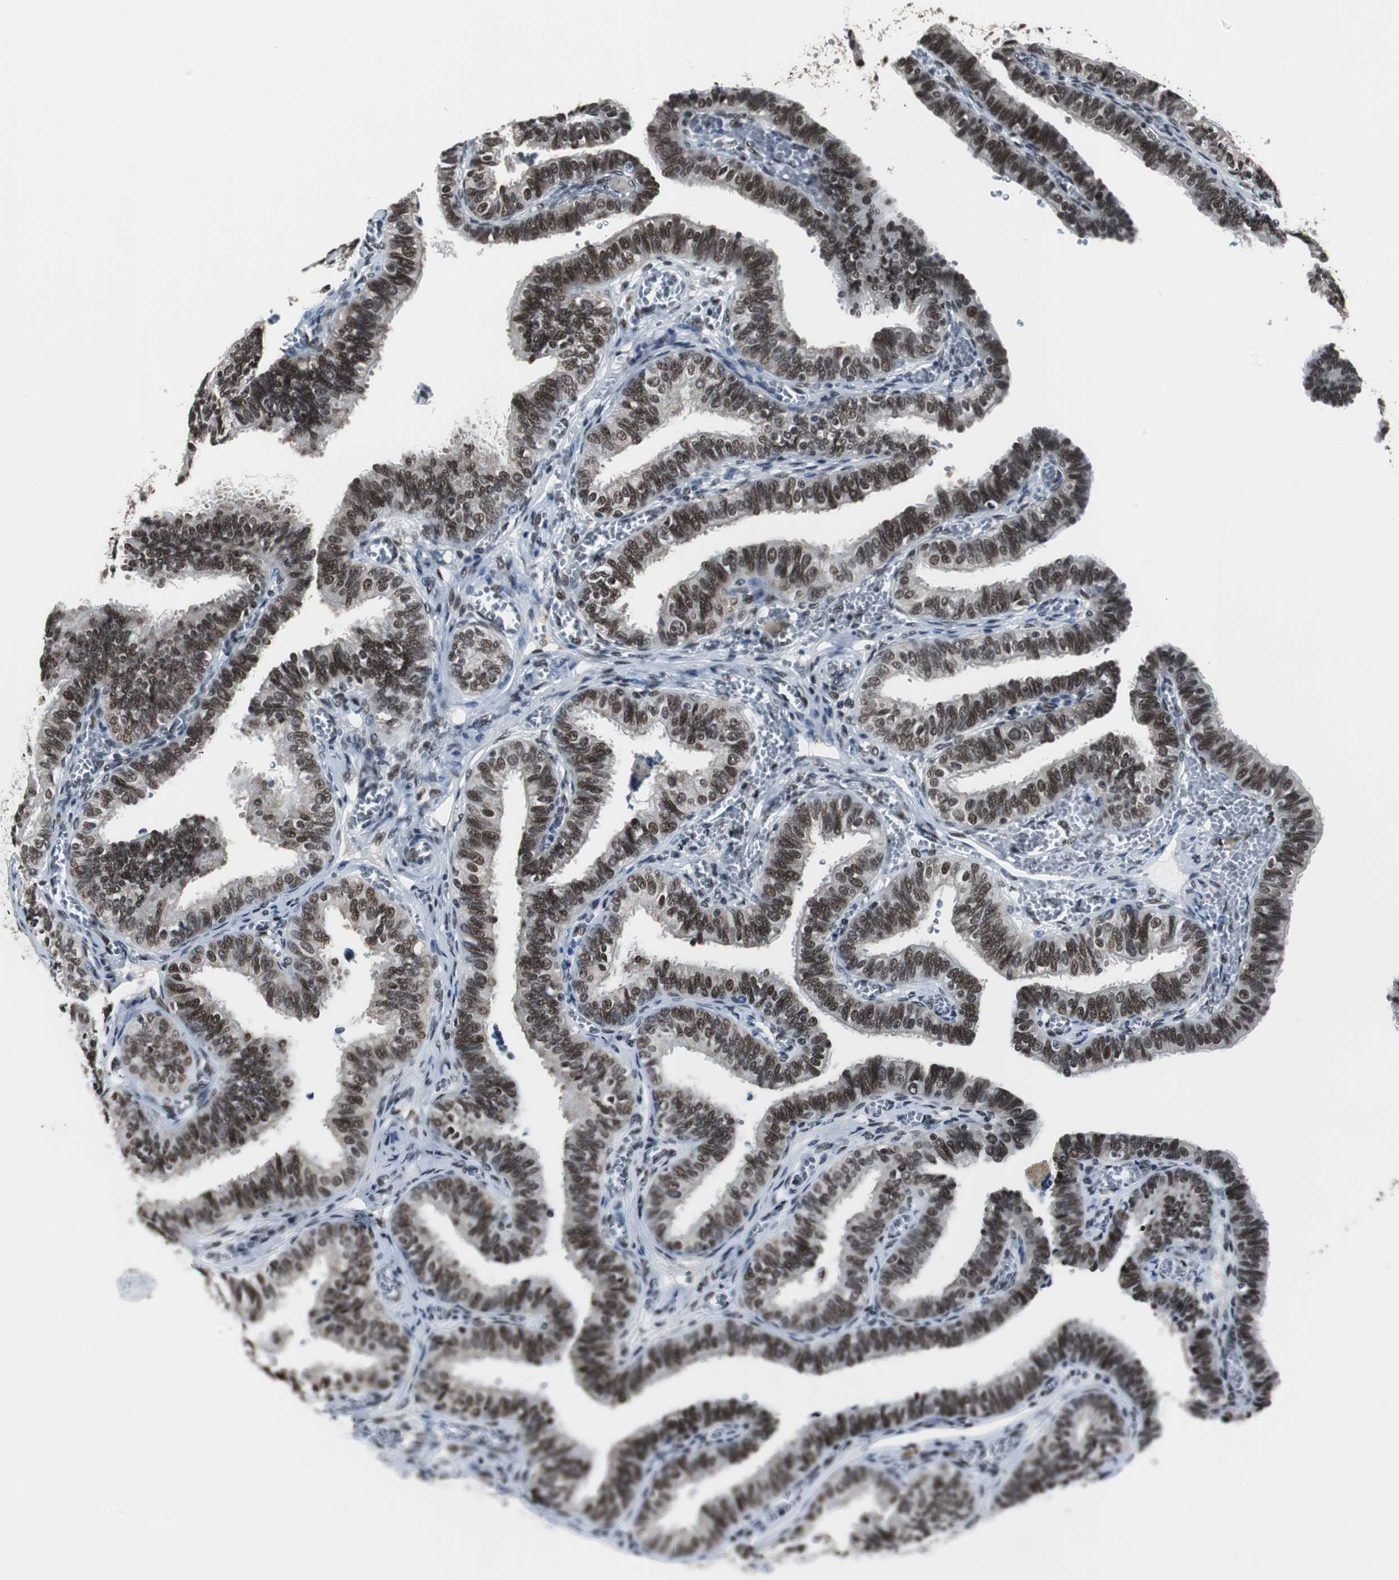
{"staining": {"intensity": "strong", "quantity": ">75%", "location": "nuclear"}, "tissue": "fallopian tube", "cell_type": "Glandular cells", "image_type": "normal", "snomed": [{"axis": "morphology", "description": "Normal tissue, NOS"}, {"axis": "topography", "description": "Fallopian tube"}], "caption": "IHC micrograph of benign fallopian tube: human fallopian tube stained using immunohistochemistry (IHC) exhibits high levels of strong protein expression localized specifically in the nuclear of glandular cells, appearing as a nuclear brown color.", "gene": "CDK9", "patient": {"sex": "female", "age": 46}}